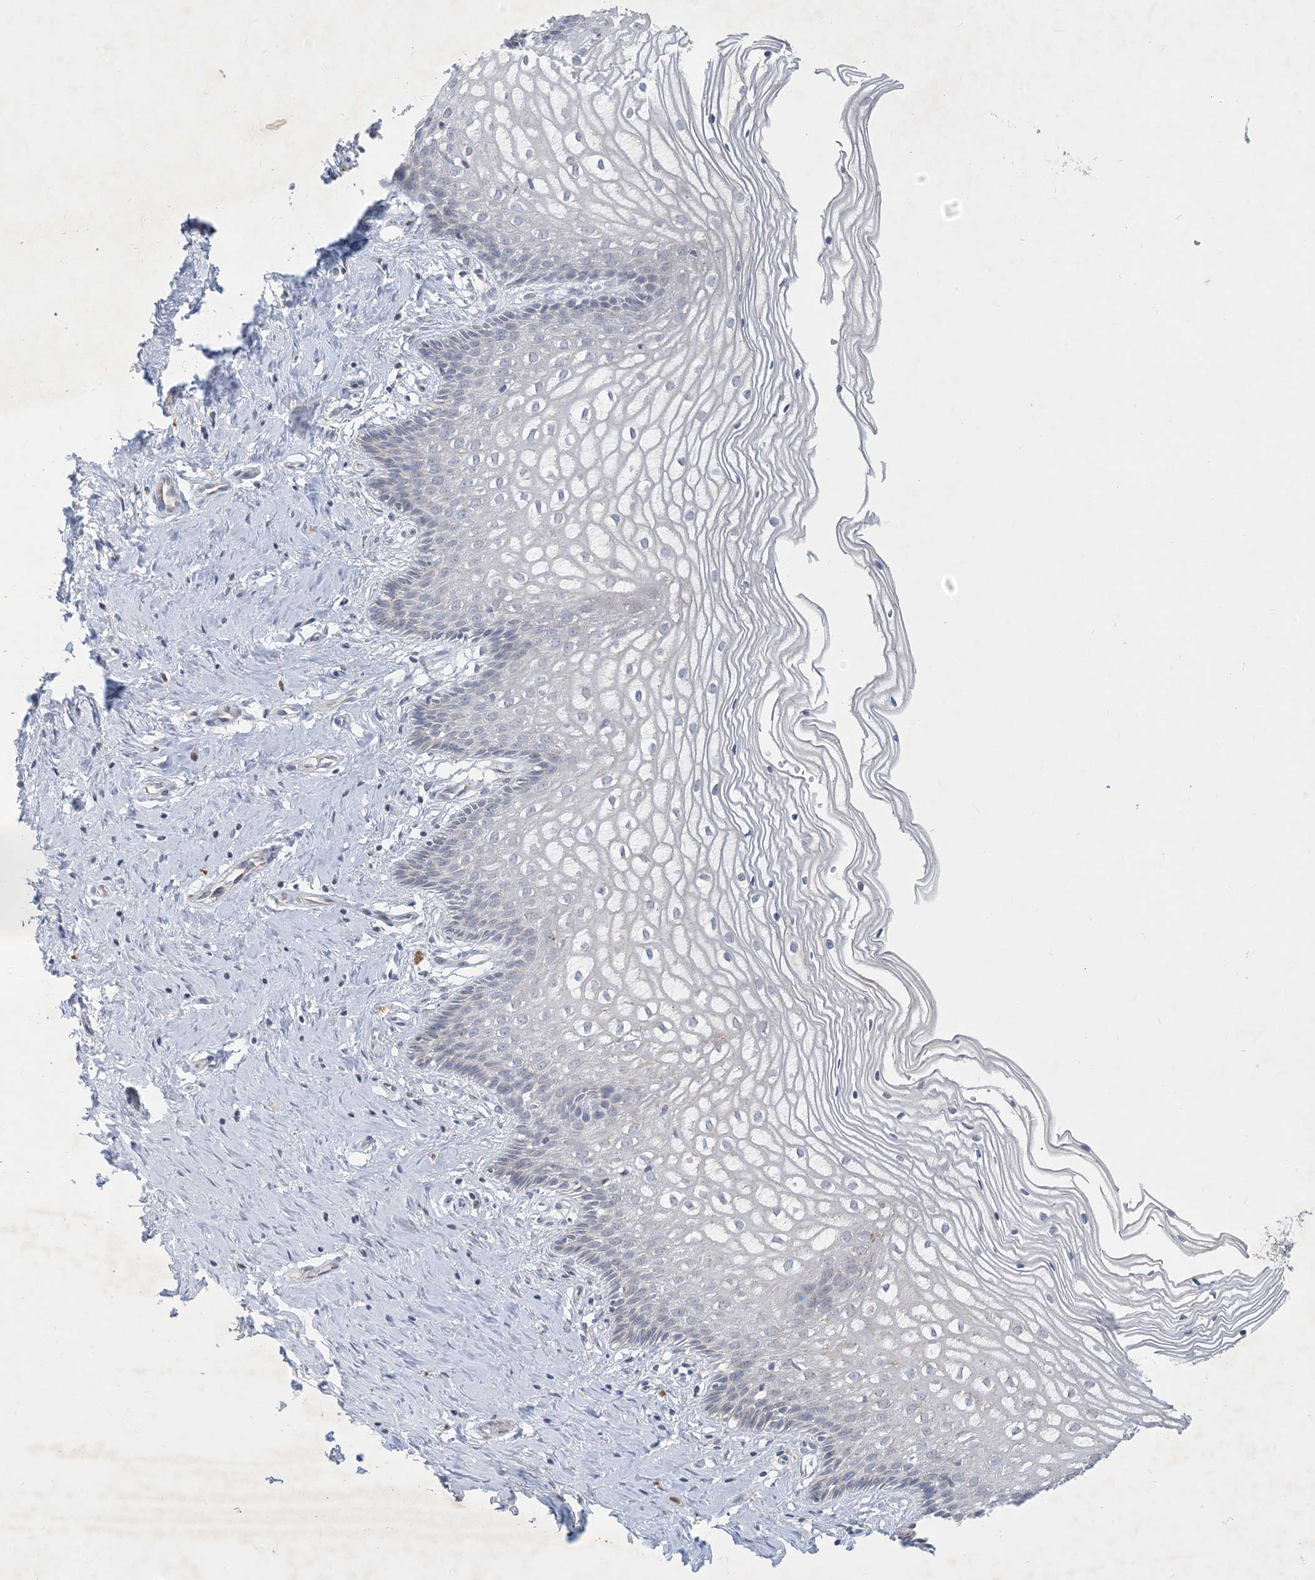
{"staining": {"intensity": "moderate", "quantity": "25%-75%", "location": "cytoplasmic/membranous"}, "tissue": "cervix", "cell_type": "Glandular cells", "image_type": "normal", "snomed": [{"axis": "morphology", "description": "Normal tissue, NOS"}, {"axis": "topography", "description": "Cervix"}], "caption": "A micrograph showing moderate cytoplasmic/membranous staining in approximately 25%-75% of glandular cells in unremarkable cervix, as visualized by brown immunohistochemical staining.", "gene": "CCDC14", "patient": {"sex": "female", "age": 33}}